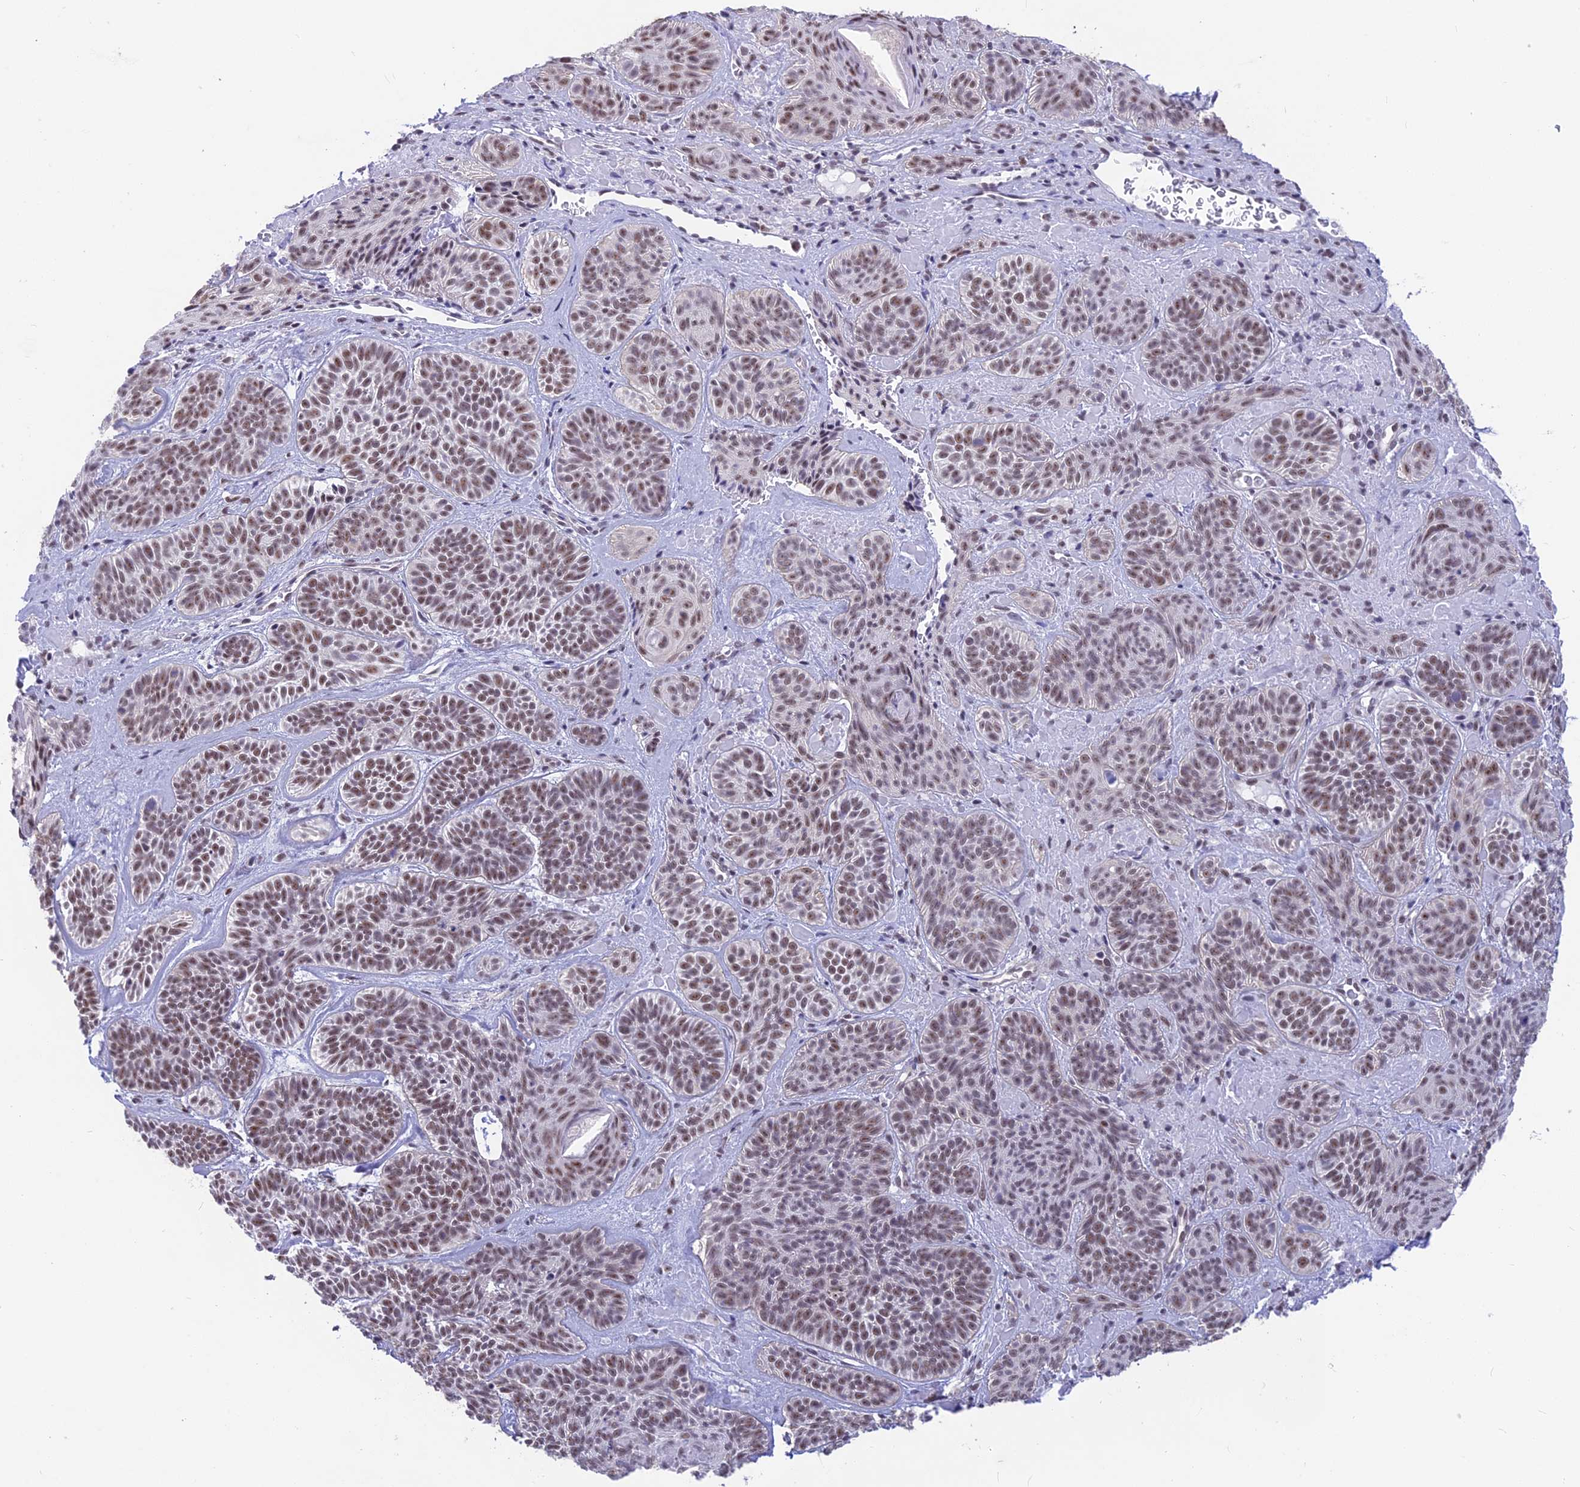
{"staining": {"intensity": "moderate", "quantity": ">75%", "location": "nuclear"}, "tissue": "skin cancer", "cell_type": "Tumor cells", "image_type": "cancer", "snomed": [{"axis": "morphology", "description": "Basal cell carcinoma"}, {"axis": "topography", "description": "Skin"}], "caption": "Skin basal cell carcinoma stained for a protein exhibits moderate nuclear positivity in tumor cells.", "gene": "SRSF5", "patient": {"sex": "male", "age": 85}}